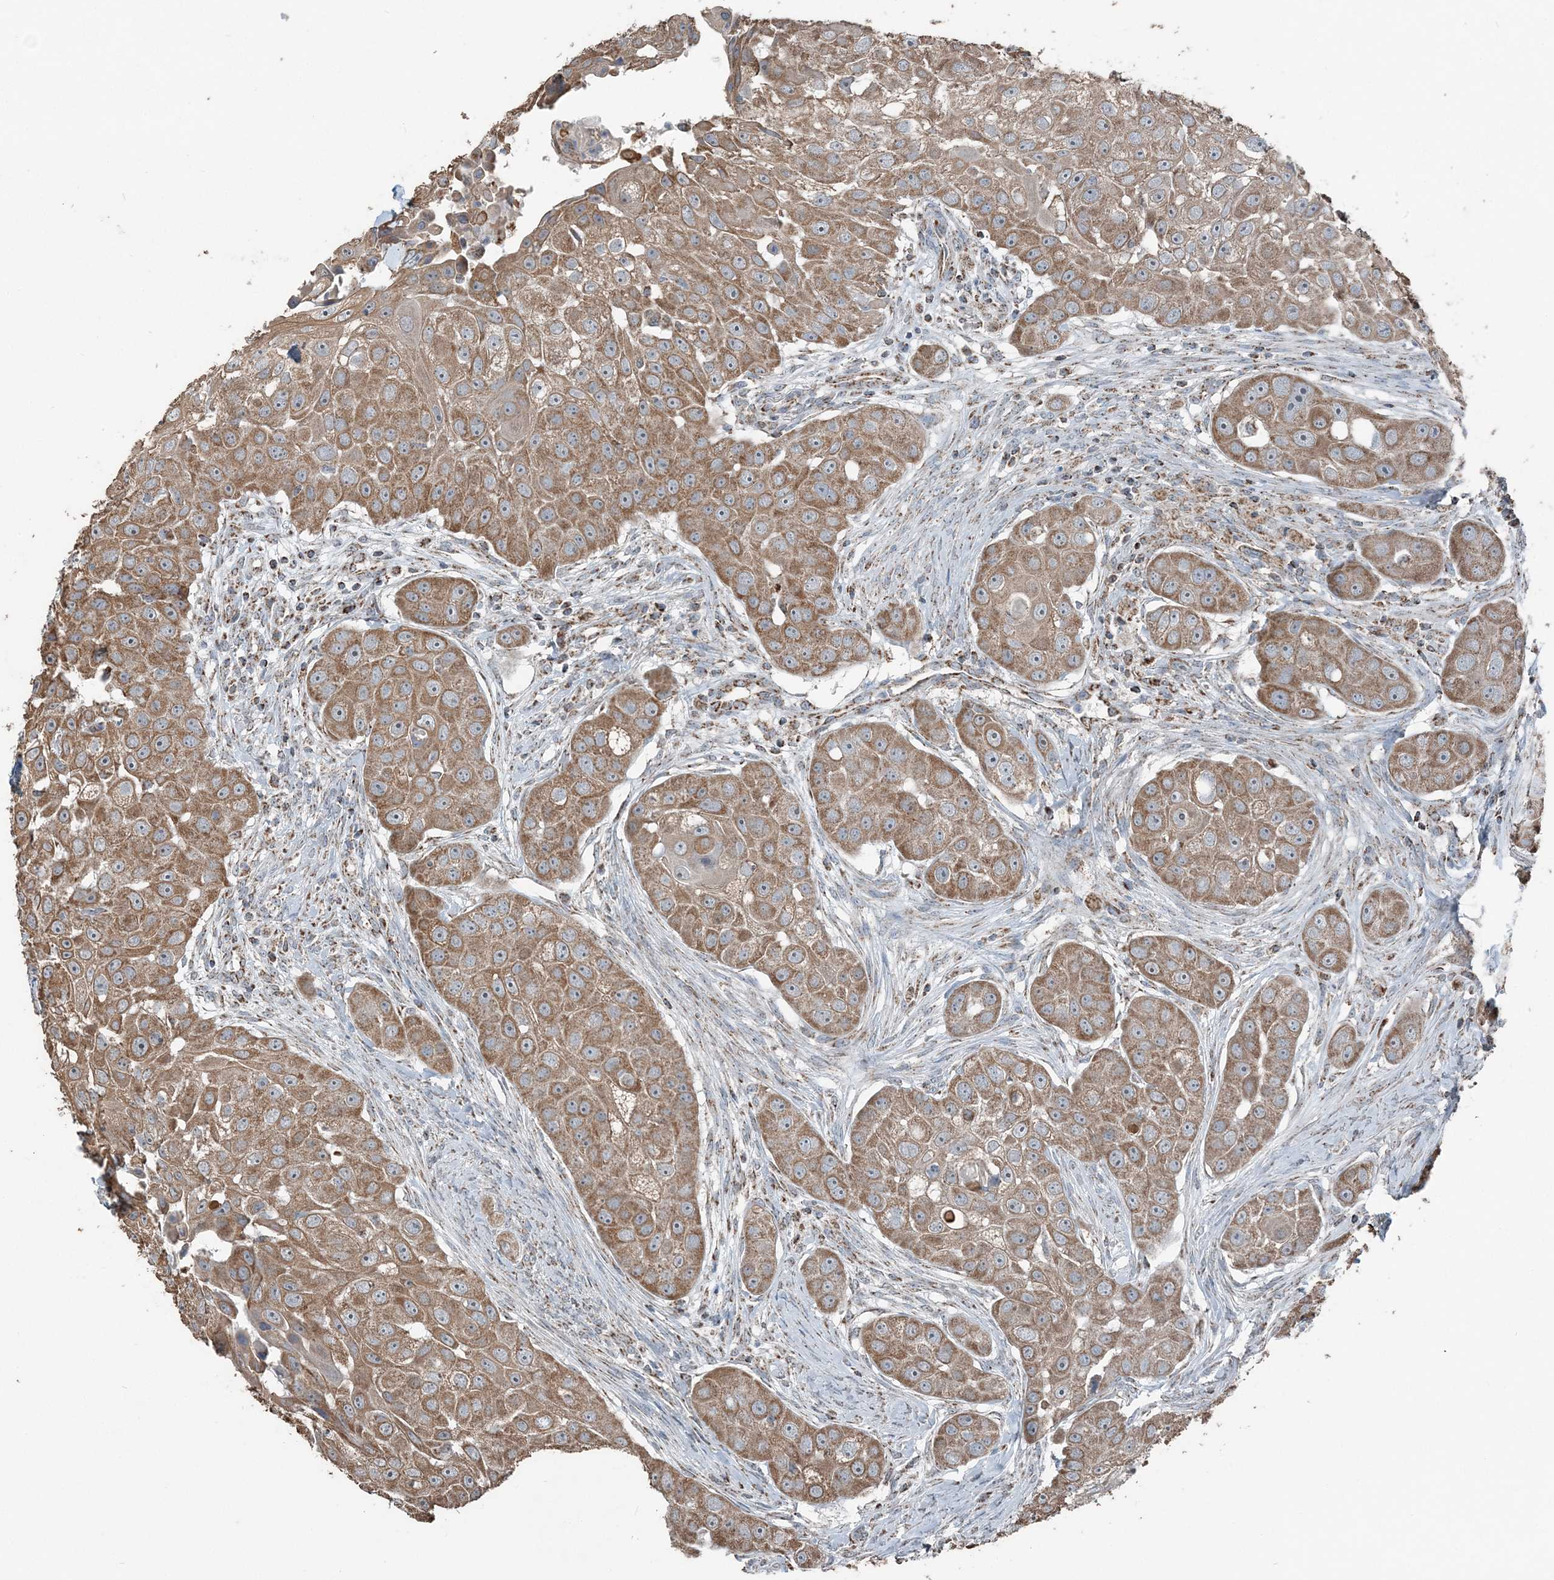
{"staining": {"intensity": "moderate", "quantity": ">75%", "location": "cytoplasmic/membranous"}, "tissue": "head and neck cancer", "cell_type": "Tumor cells", "image_type": "cancer", "snomed": [{"axis": "morphology", "description": "Normal tissue, NOS"}, {"axis": "morphology", "description": "Squamous cell carcinoma, NOS"}, {"axis": "topography", "description": "Skeletal muscle"}, {"axis": "topography", "description": "Head-Neck"}], "caption": "Protein expression analysis of human head and neck squamous cell carcinoma reveals moderate cytoplasmic/membranous staining in approximately >75% of tumor cells.", "gene": "SUCLG1", "patient": {"sex": "male", "age": 51}}